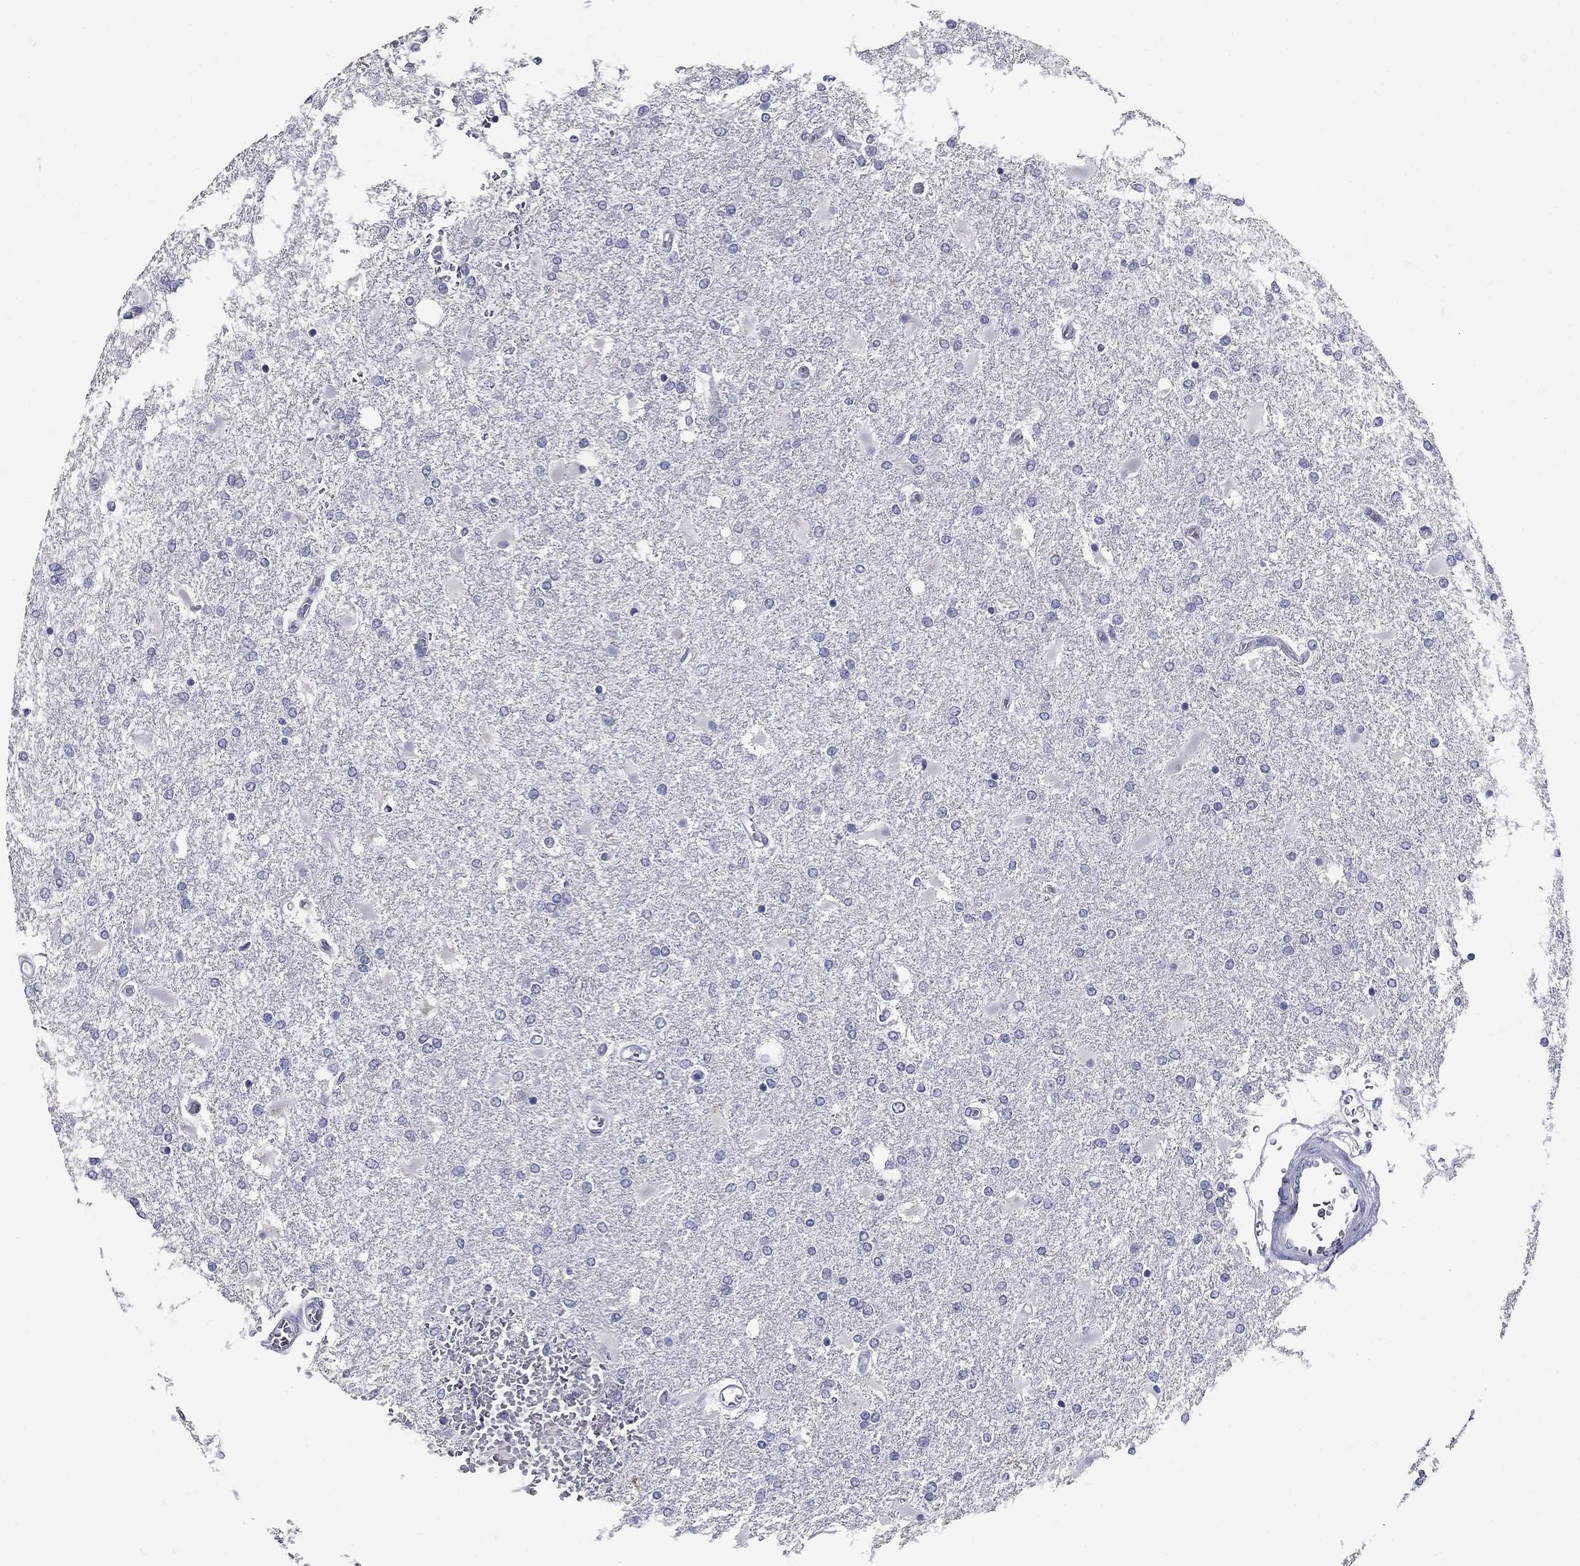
{"staining": {"intensity": "negative", "quantity": "none", "location": "none"}, "tissue": "glioma", "cell_type": "Tumor cells", "image_type": "cancer", "snomed": [{"axis": "morphology", "description": "Glioma, malignant, High grade"}, {"axis": "topography", "description": "Cerebral cortex"}], "caption": "The histopathology image demonstrates no significant expression in tumor cells of glioma.", "gene": "POMC", "patient": {"sex": "male", "age": 79}}